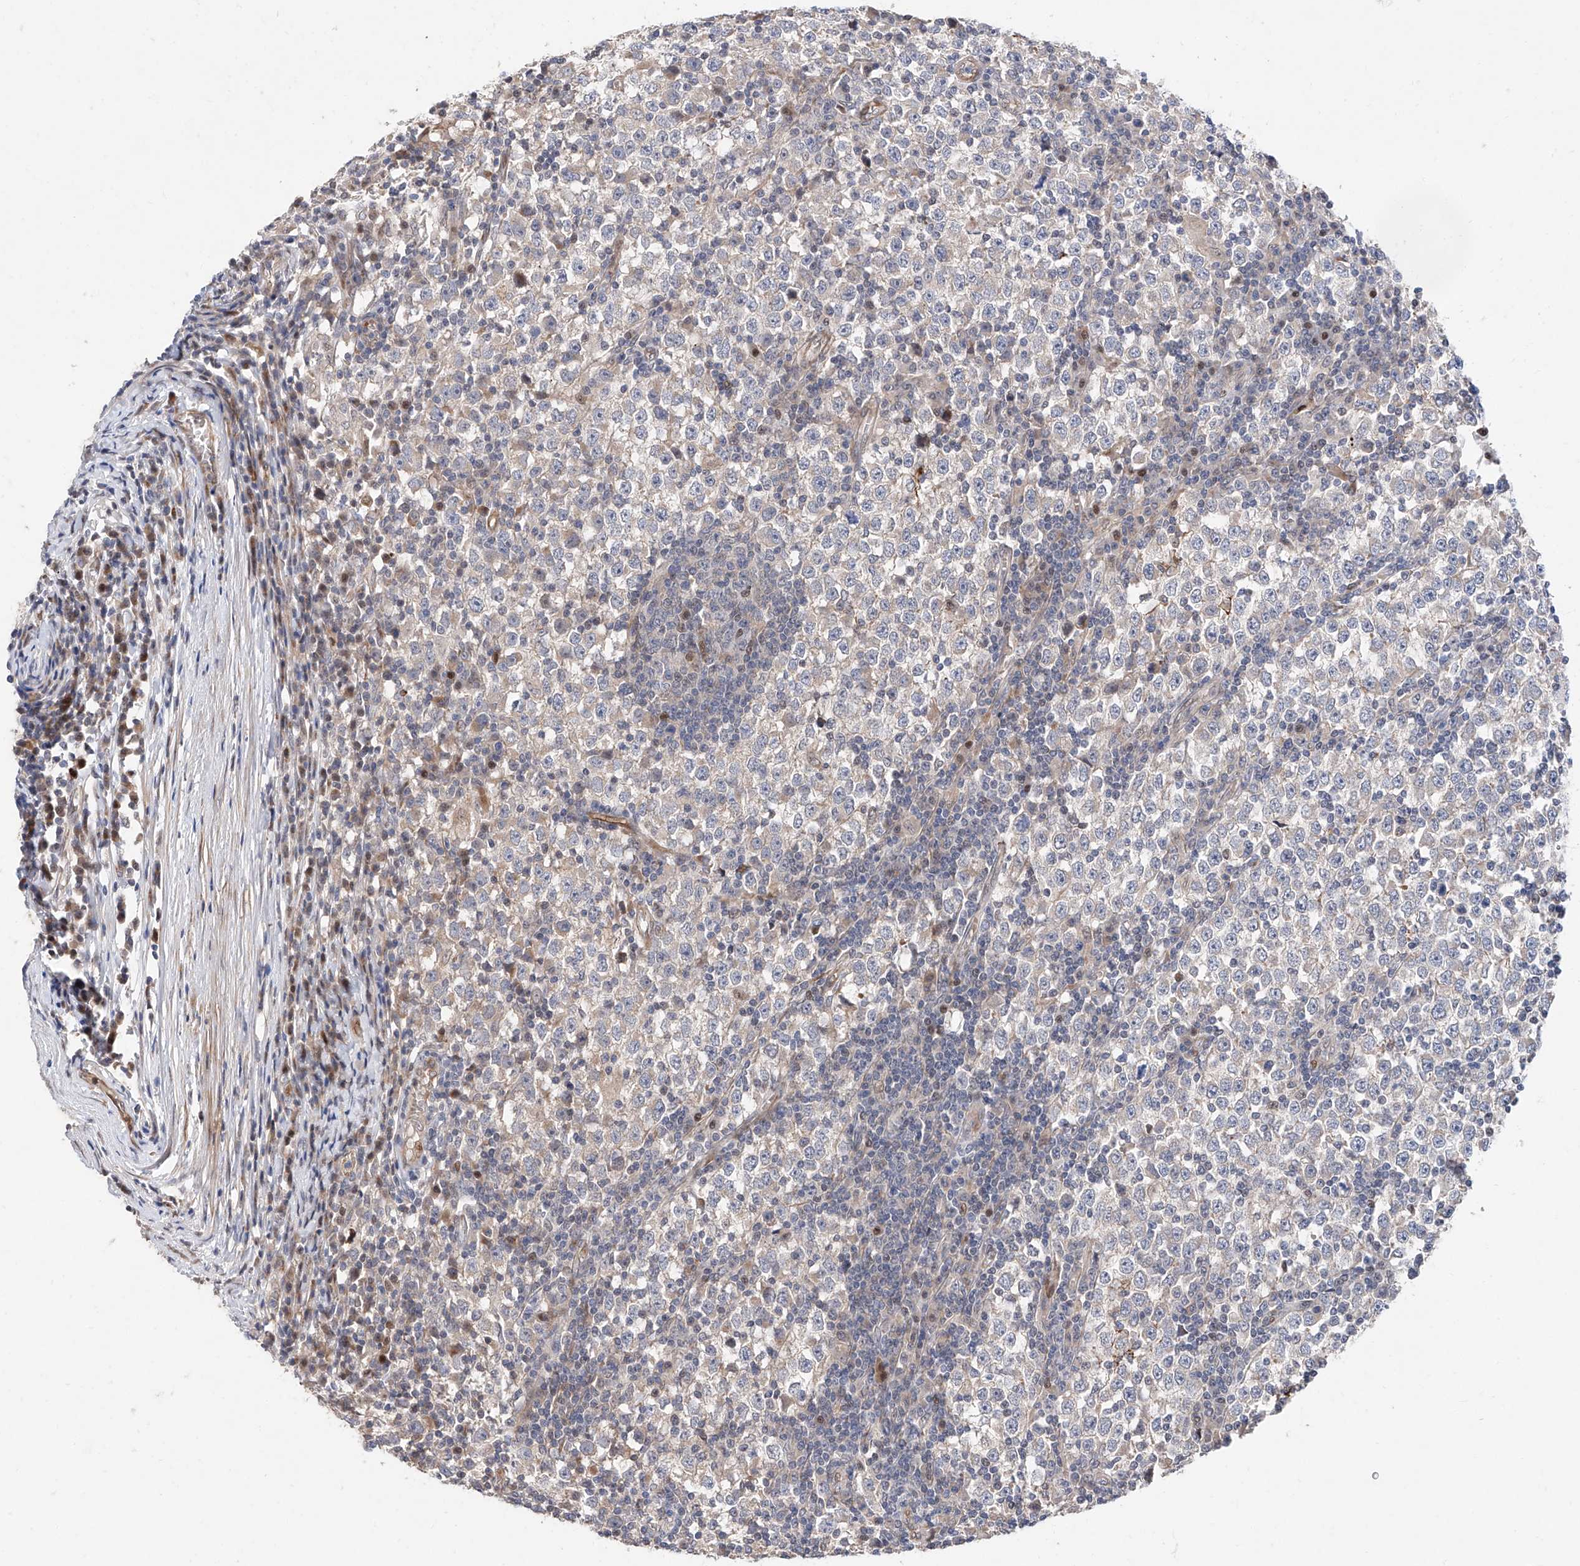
{"staining": {"intensity": "negative", "quantity": "none", "location": "none"}, "tissue": "testis cancer", "cell_type": "Tumor cells", "image_type": "cancer", "snomed": [{"axis": "morphology", "description": "Seminoma, NOS"}, {"axis": "topography", "description": "Testis"}], "caption": "Photomicrograph shows no significant protein positivity in tumor cells of testis cancer (seminoma).", "gene": "FUCA2", "patient": {"sex": "male", "age": 65}}